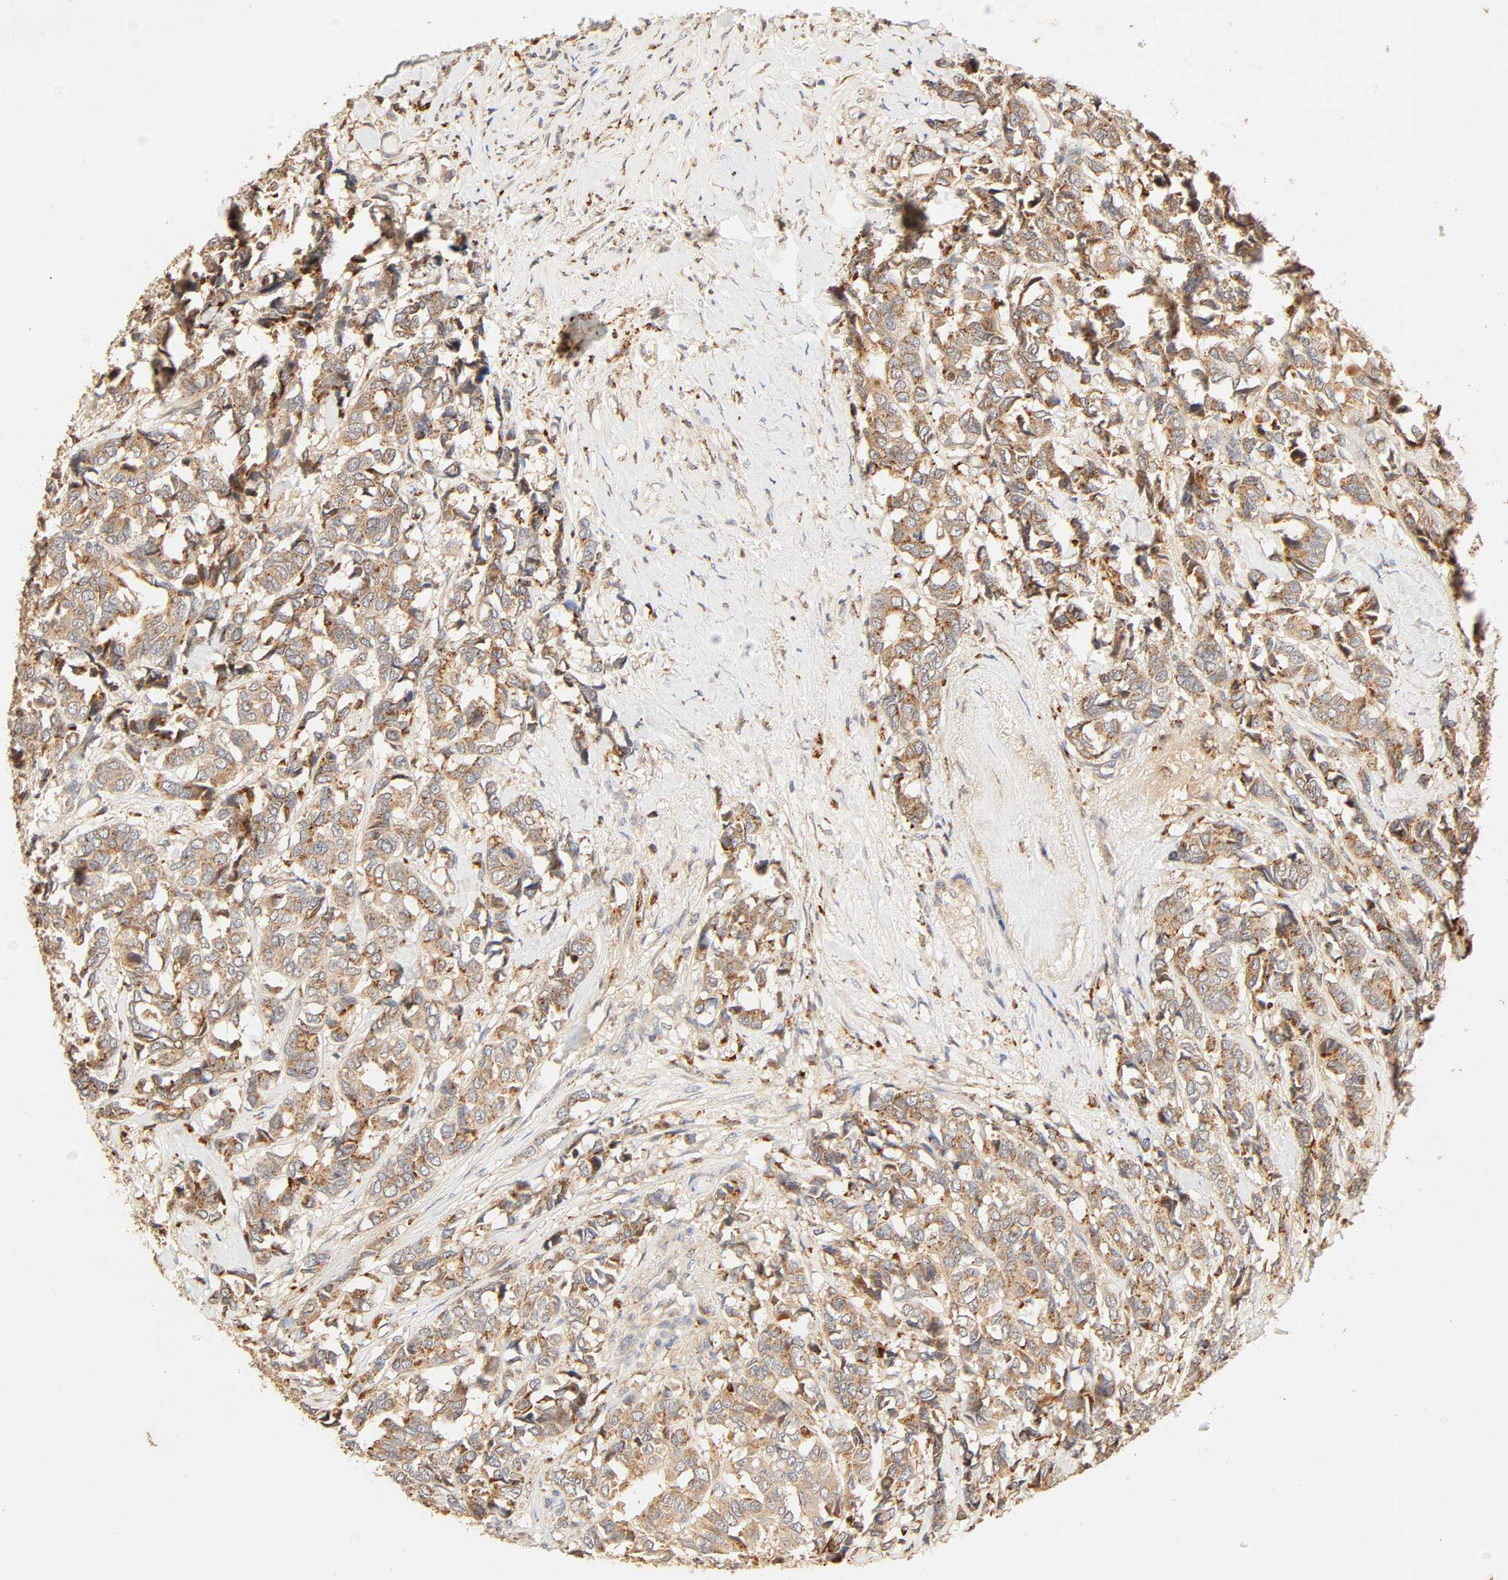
{"staining": {"intensity": "moderate", "quantity": ">75%", "location": "cytoplasmic/membranous"}, "tissue": "breast cancer", "cell_type": "Tumor cells", "image_type": "cancer", "snomed": [{"axis": "morphology", "description": "Duct carcinoma"}, {"axis": "topography", "description": "Breast"}], "caption": "Immunohistochemical staining of invasive ductal carcinoma (breast) reveals medium levels of moderate cytoplasmic/membranous expression in about >75% of tumor cells.", "gene": "MAPK6", "patient": {"sex": "female", "age": 87}}